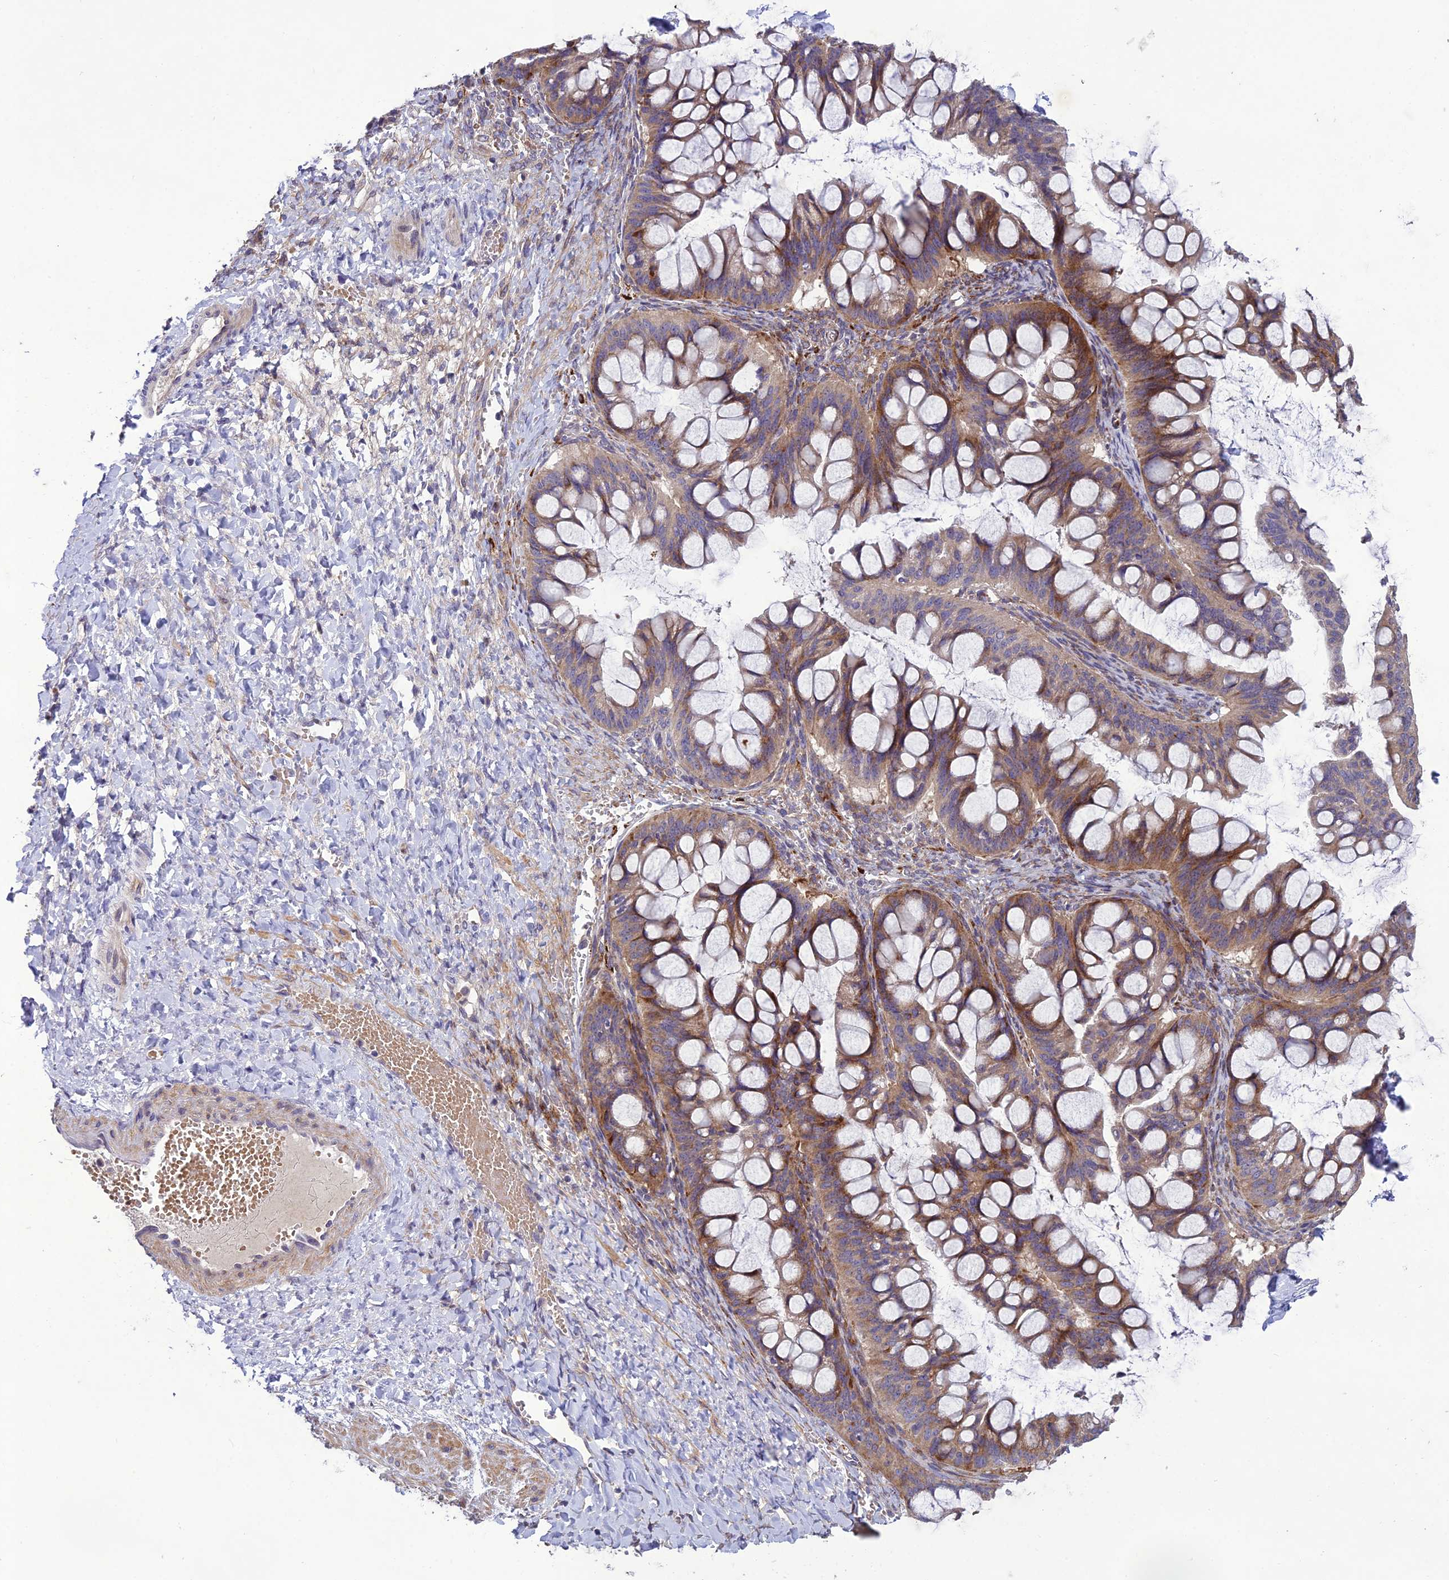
{"staining": {"intensity": "moderate", "quantity": "25%-75%", "location": "cytoplasmic/membranous"}, "tissue": "ovarian cancer", "cell_type": "Tumor cells", "image_type": "cancer", "snomed": [{"axis": "morphology", "description": "Cystadenocarcinoma, mucinous, NOS"}, {"axis": "topography", "description": "Ovary"}], "caption": "Immunohistochemistry histopathology image of neoplastic tissue: human mucinous cystadenocarcinoma (ovarian) stained using IHC demonstrates medium levels of moderate protein expression localized specifically in the cytoplasmic/membranous of tumor cells, appearing as a cytoplasmic/membranous brown color.", "gene": "CENPL", "patient": {"sex": "female", "age": 73}}